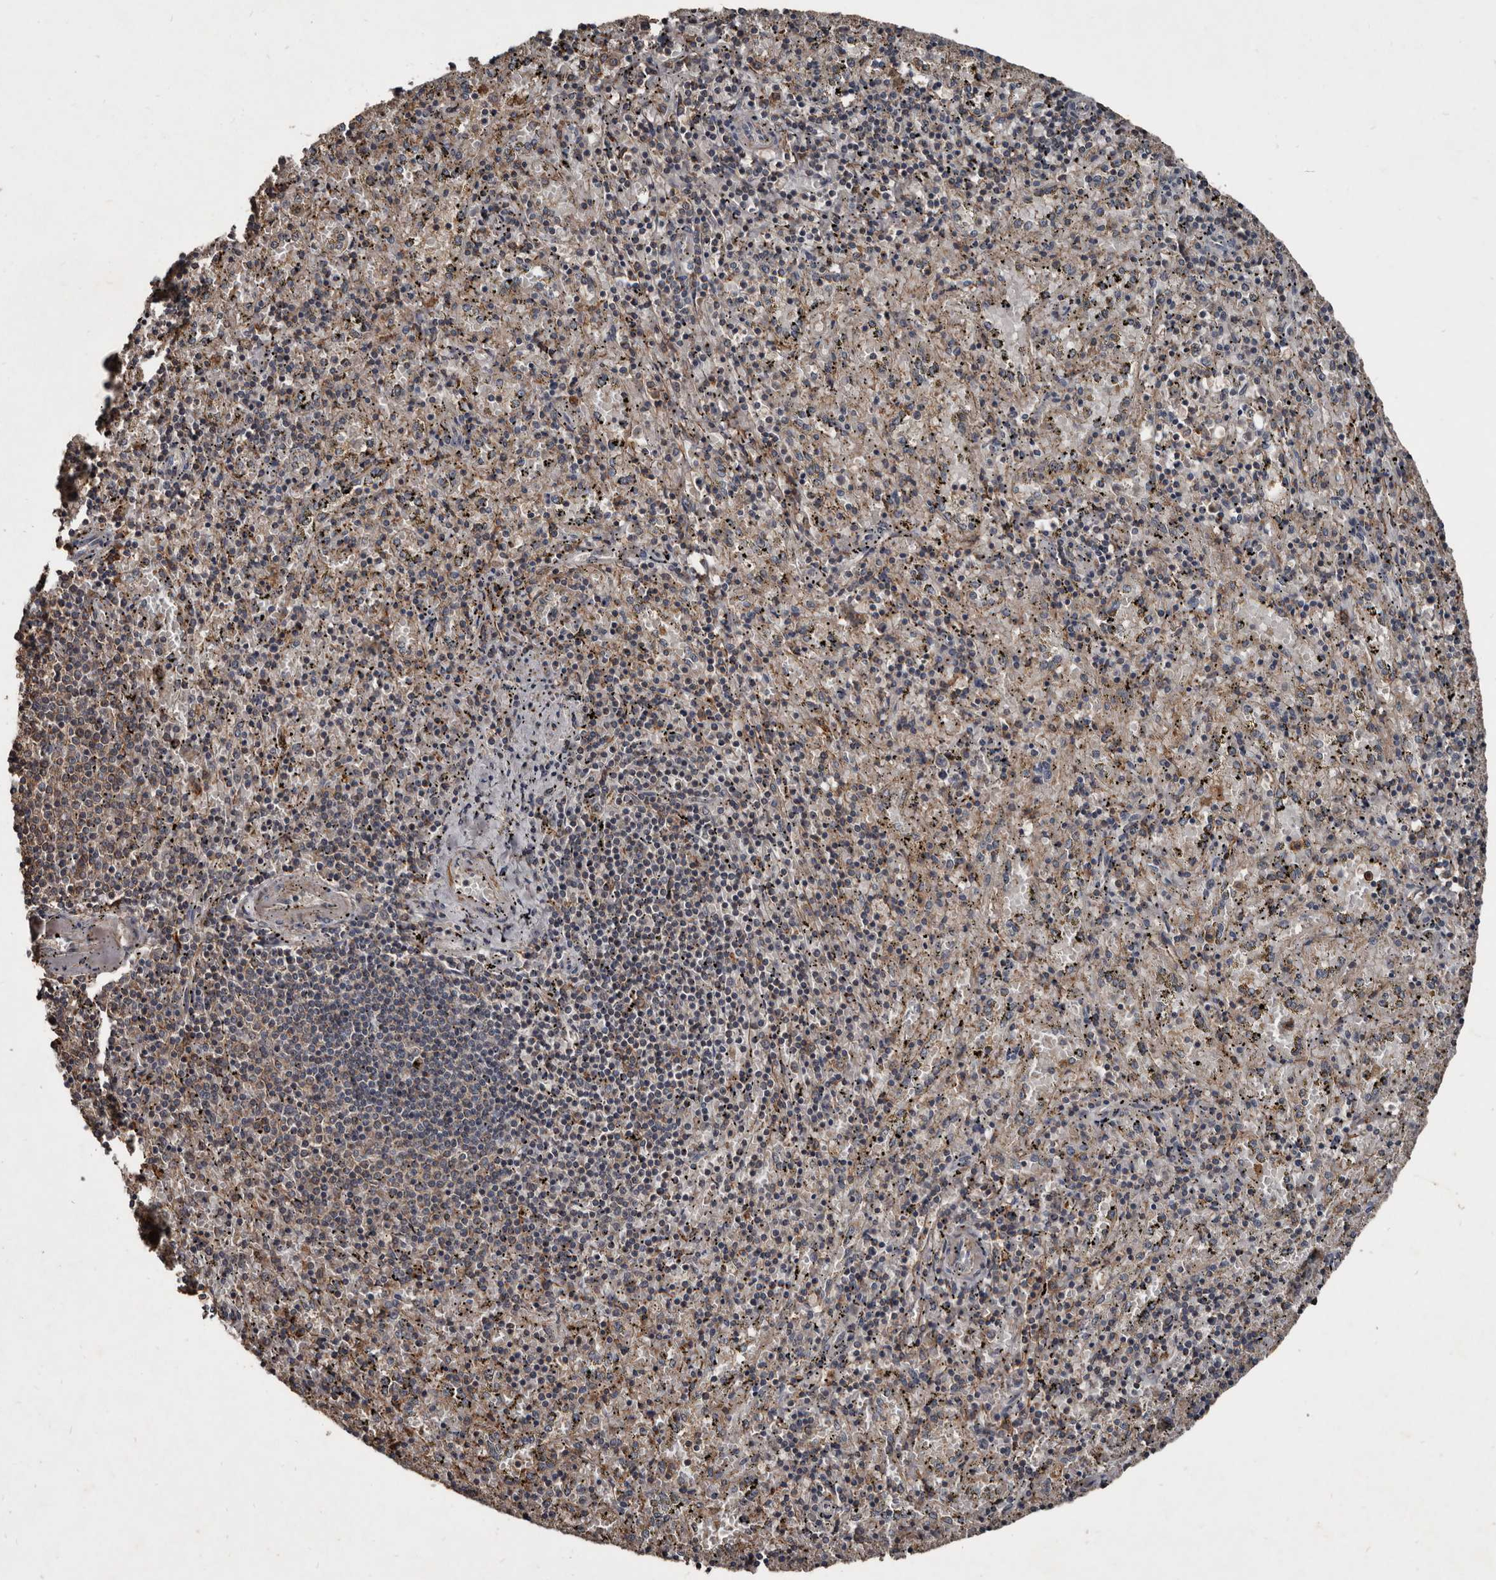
{"staining": {"intensity": "negative", "quantity": "none", "location": "none"}, "tissue": "spleen", "cell_type": "Cells in red pulp", "image_type": "normal", "snomed": [{"axis": "morphology", "description": "Normal tissue, NOS"}, {"axis": "topography", "description": "Spleen"}], "caption": "IHC of unremarkable spleen reveals no staining in cells in red pulp.", "gene": "GREB1", "patient": {"sex": "male", "age": 11}}